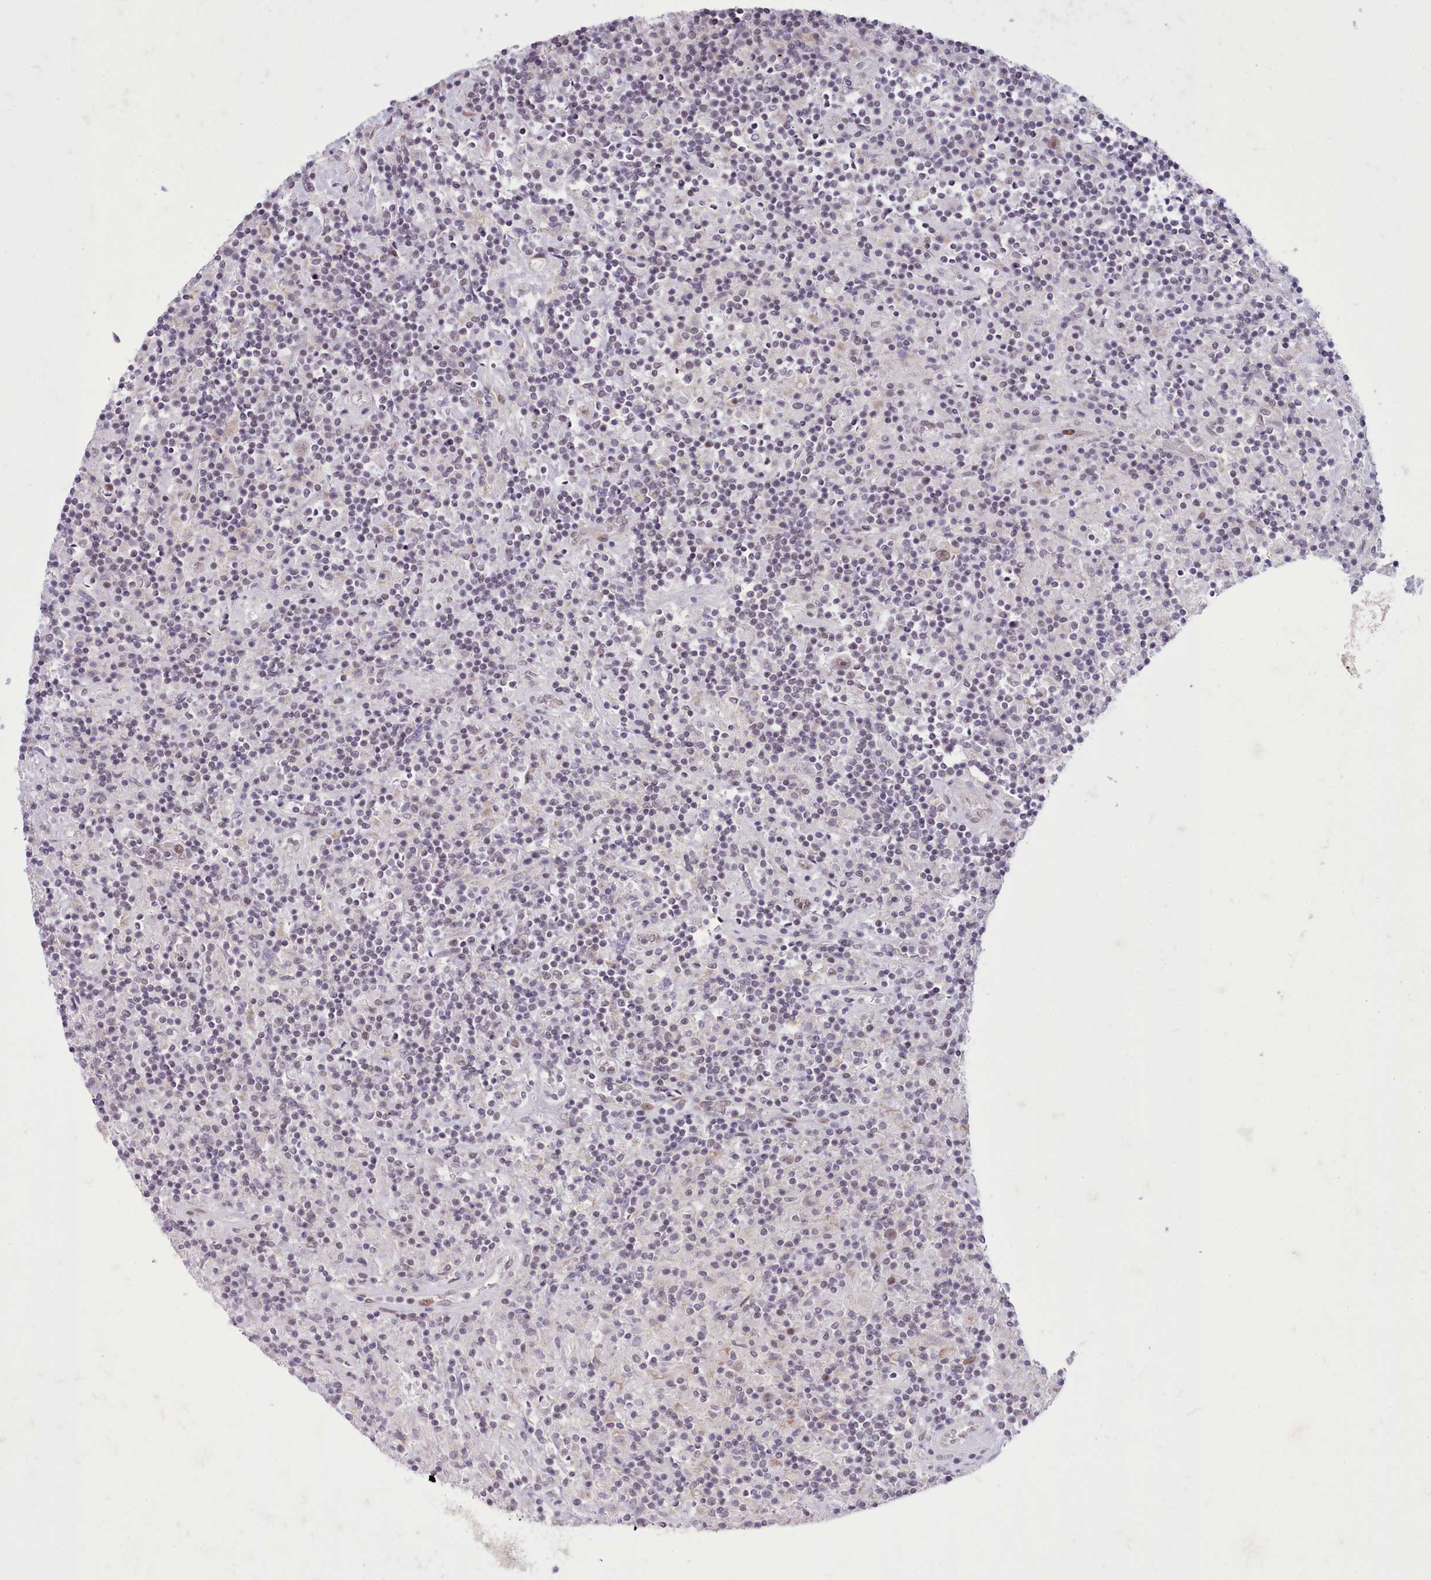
{"staining": {"intensity": "weak", "quantity": "25%-75%", "location": "nuclear"}, "tissue": "lymphoma", "cell_type": "Tumor cells", "image_type": "cancer", "snomed": [{"axis": "morphology", "description": "Hodgkin's disease, NOS"}, {"axis": "topography", "description": "Lymph node"}], "caption": "IHC (DAB (3,3'-diaminobenzidine)) staining of Hodgkin's disease demonstrates weak nuclear protein positivity in approximately 25%-75% of tumor cells.", "gene": "RFX1", "patient": {"sex": "male", "age": 70}}